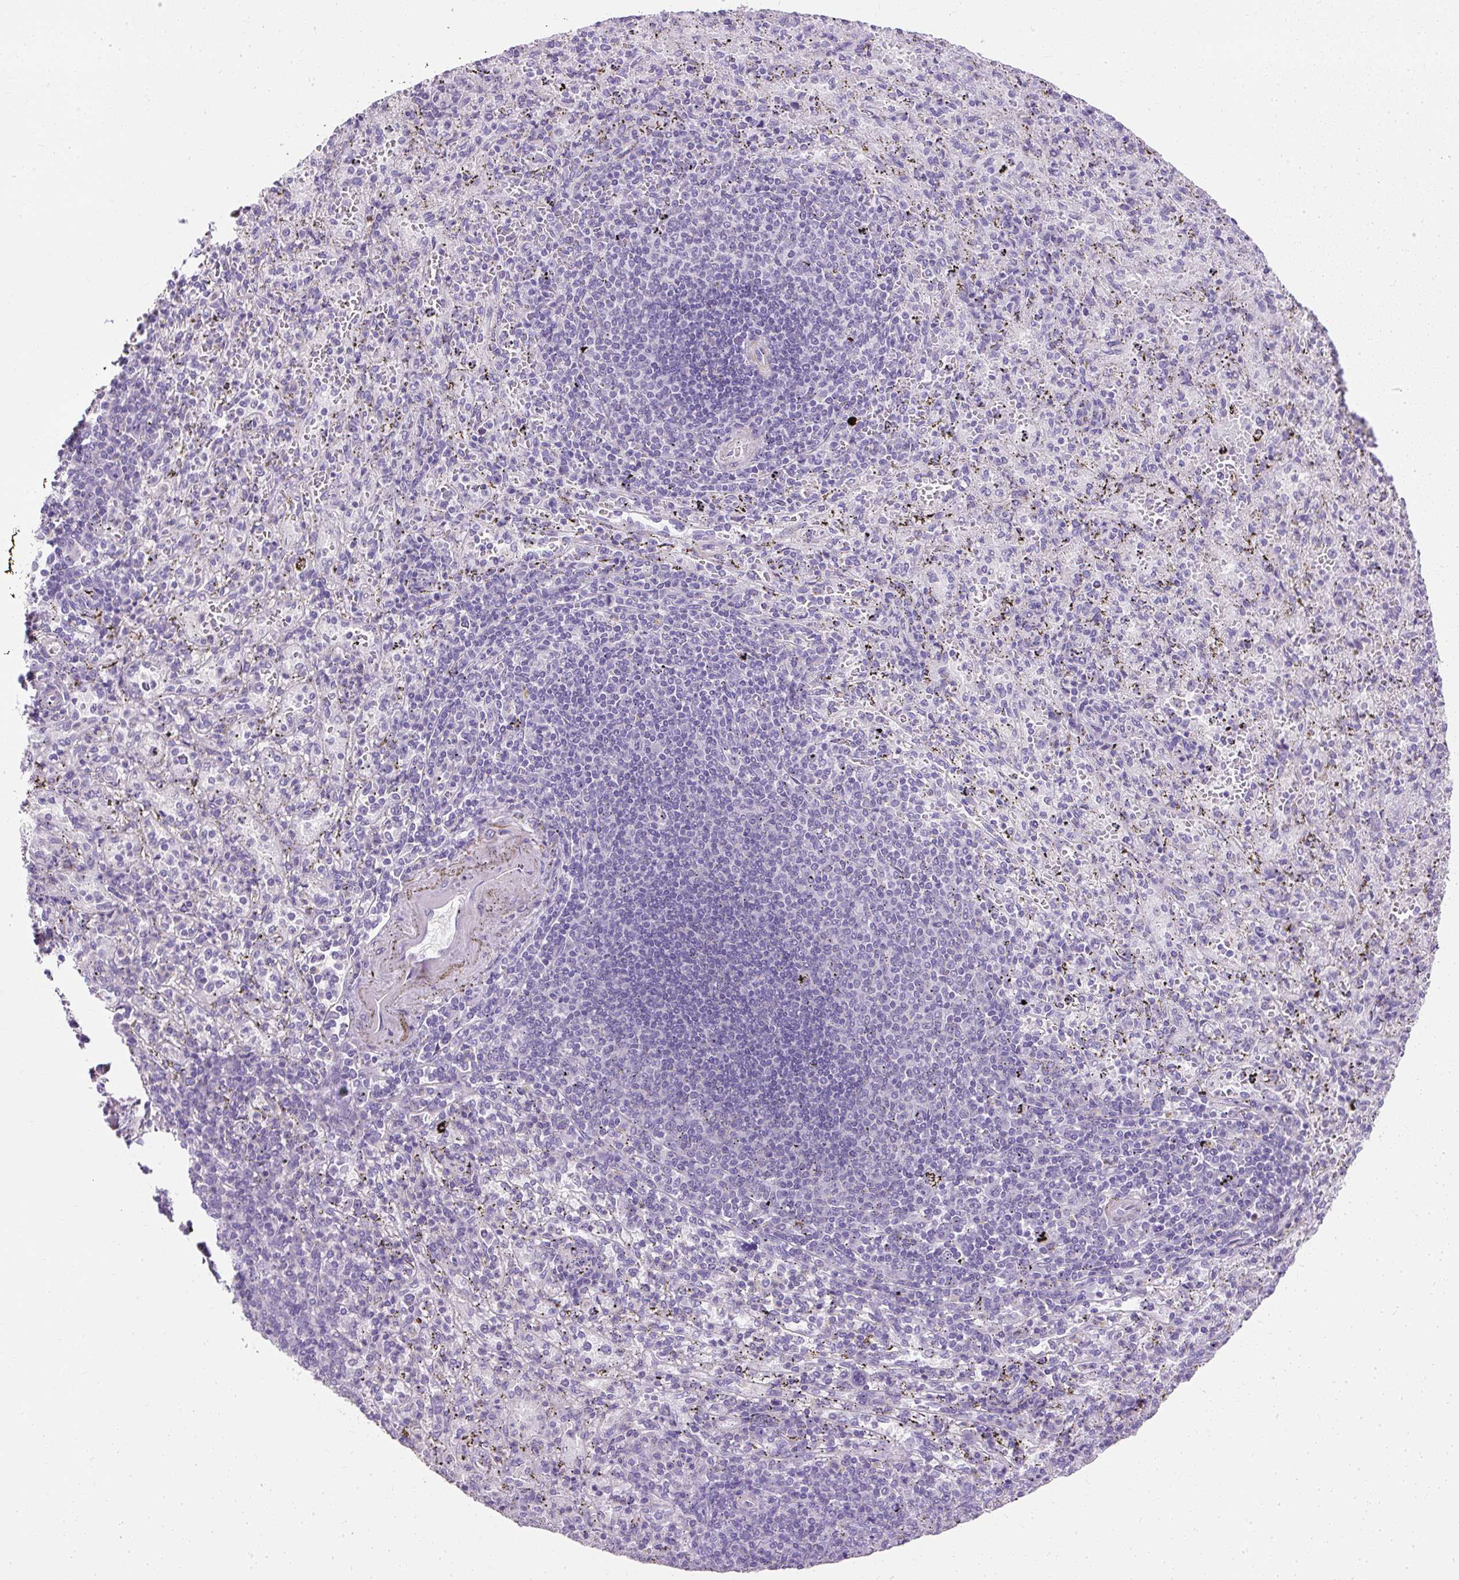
{"staining": {"intensity": "negative", "quantity": "none", "location": "none"}, "tissue": "spleen", "cell_type": "Cells in red pulp", "image_type": "normal", "snomed": [{"axis": "morphology", "description": "Normal tissue, NOS"}, {"axis": "topography", "description": "Spleen"}], "caption": "Immunohistochemistry of unremarkable spleen displays no expression in cells in red pulp.", "gene": "C2CD4C", "patient": {"sex": "male", "age": 57}}